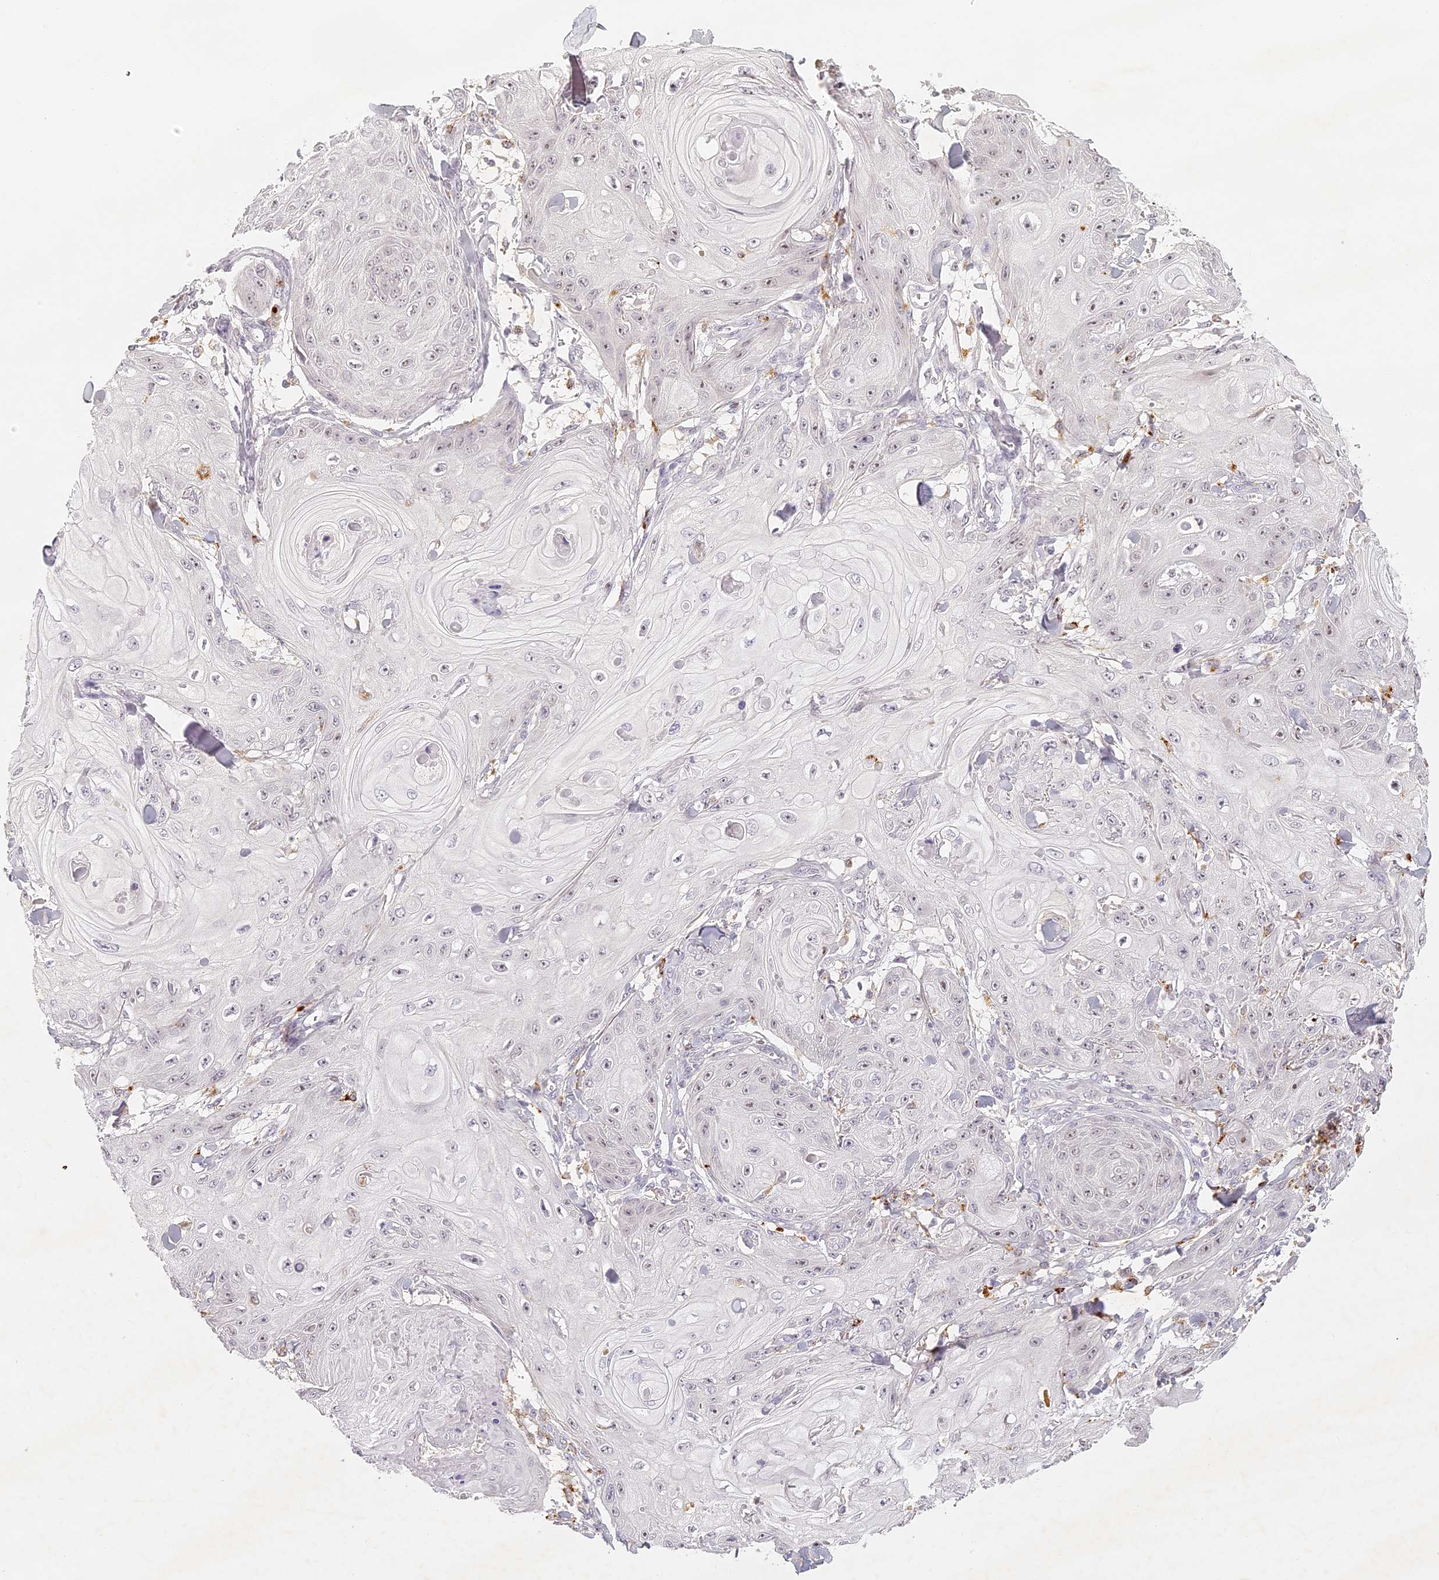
{"staining": {"intensity": "negative", "quantity": "none", "location": "none"}, "tissue": "skin cancer", "cell_type": "Tumor cells", "image_type": "cancer", "snomed": [{"axis": "morphology", "description": "Squamous cell carcinoma, NOS"}, {"axis": "topography", "description": "Skin"}], "caption": "The immunohistochemistry (IHC) micrograph has no significant positivity in tumor cells of skin cancer tissue. (Stains: DAB (3,3'-diaminobenzidine) immunohistochemistry (IHC) with hematoxylin counter stain, Microscopy: brightfield microscopy at high magnification).", "gene": "ELL3", "patient": {"sex": "male", "age": 74}}